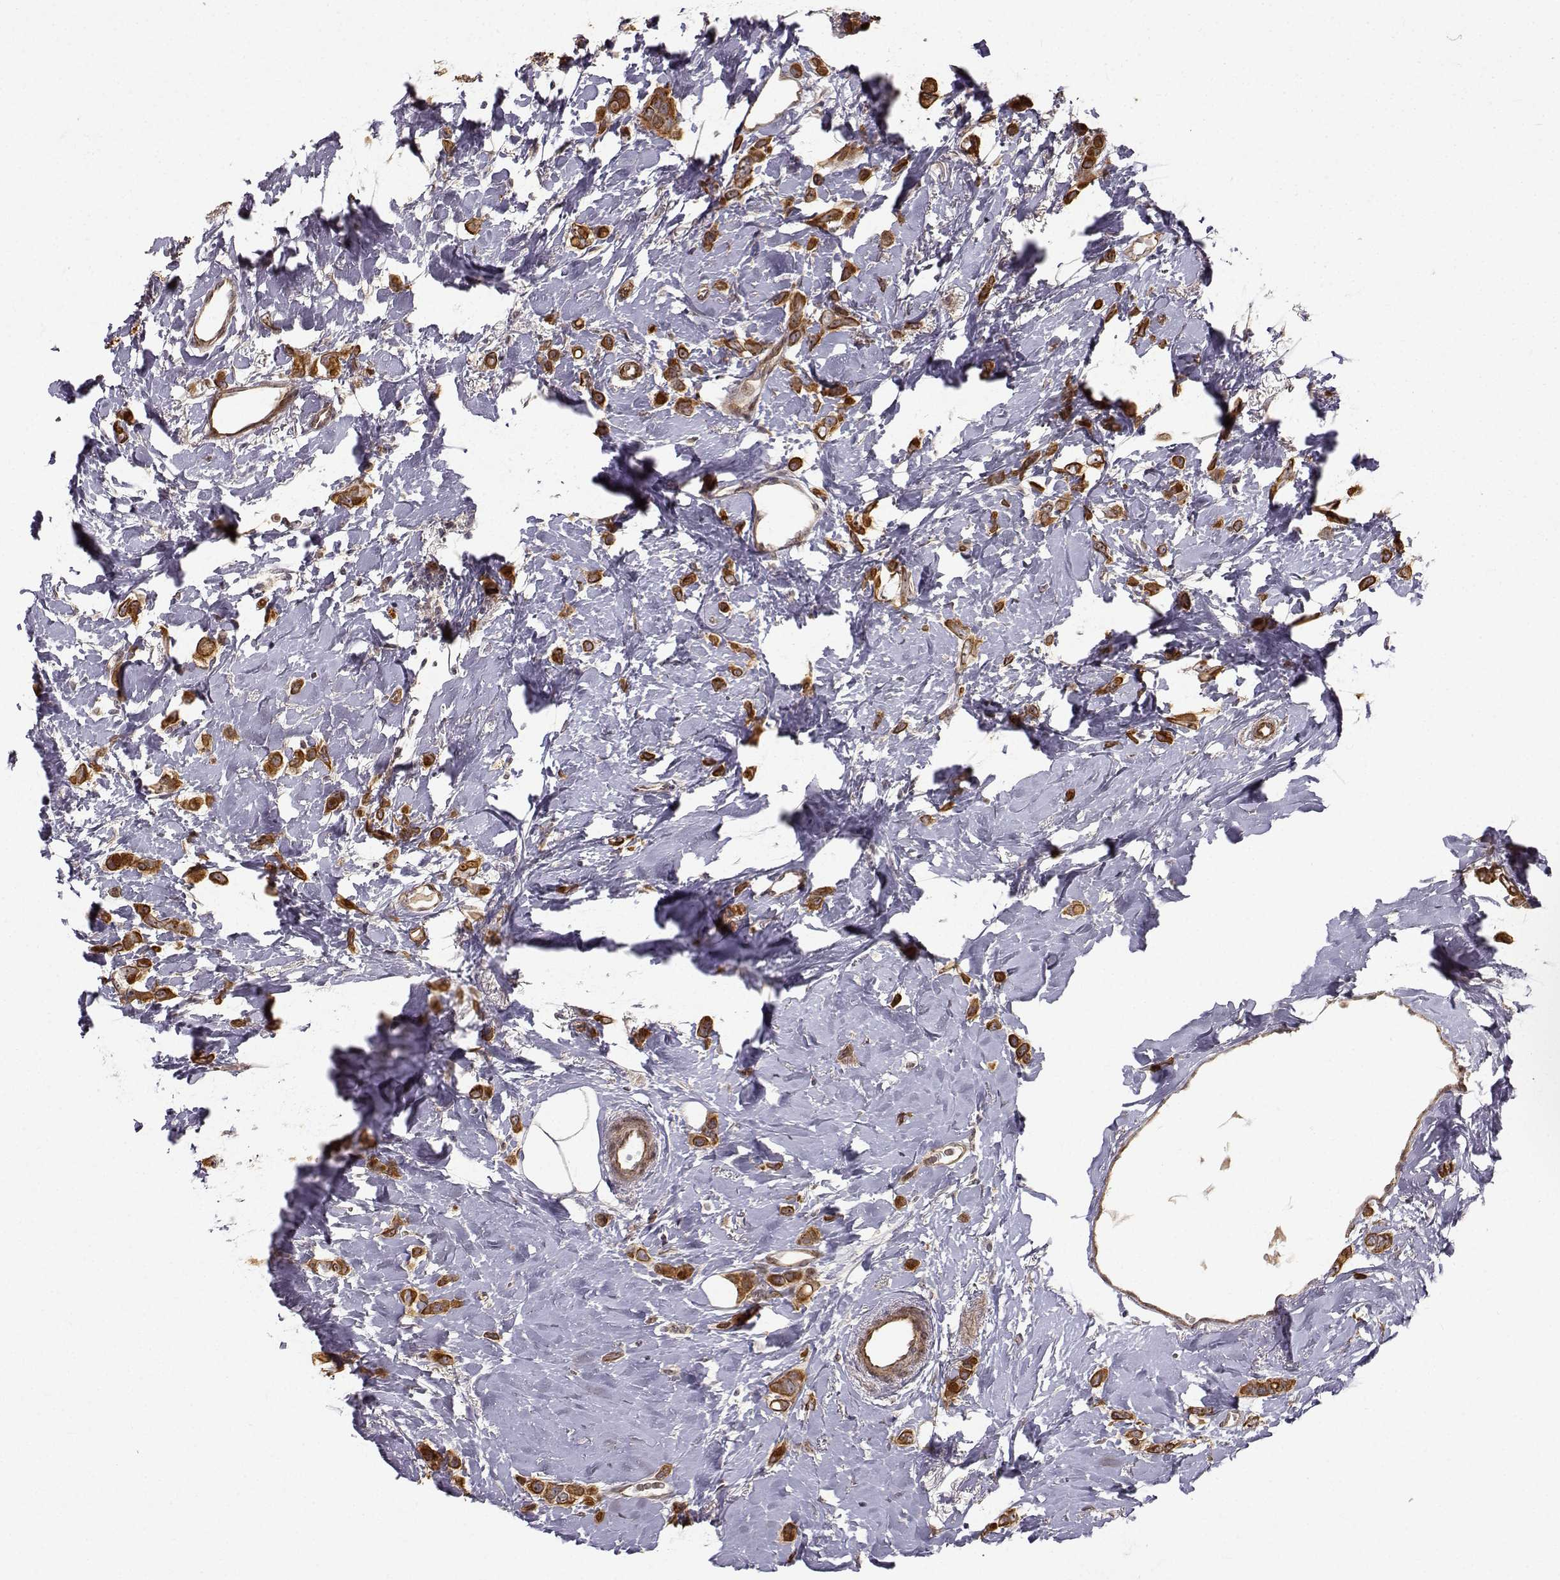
{"staining": {"intensity": "strong", "quantity": ">75%", "location": "cytoplasmic/membranous"}, "tissue": "breast cancer", "cell_type": "Tumor cells", "image_type": "cancer", "snomed": [{"axis": "morphology", "description": "Lobular carcinoma"}, {"axis": "topography", "description": "Breast"}], "caption": "Immunohistochemistry (DAB) staining of lobular carcinoma (breast) shows strong cytoplasmic/membranous protein positivity in approximately >75% of tumor cells.", "gene": "APC", "patient": {"sex": "female", "age": 66}}